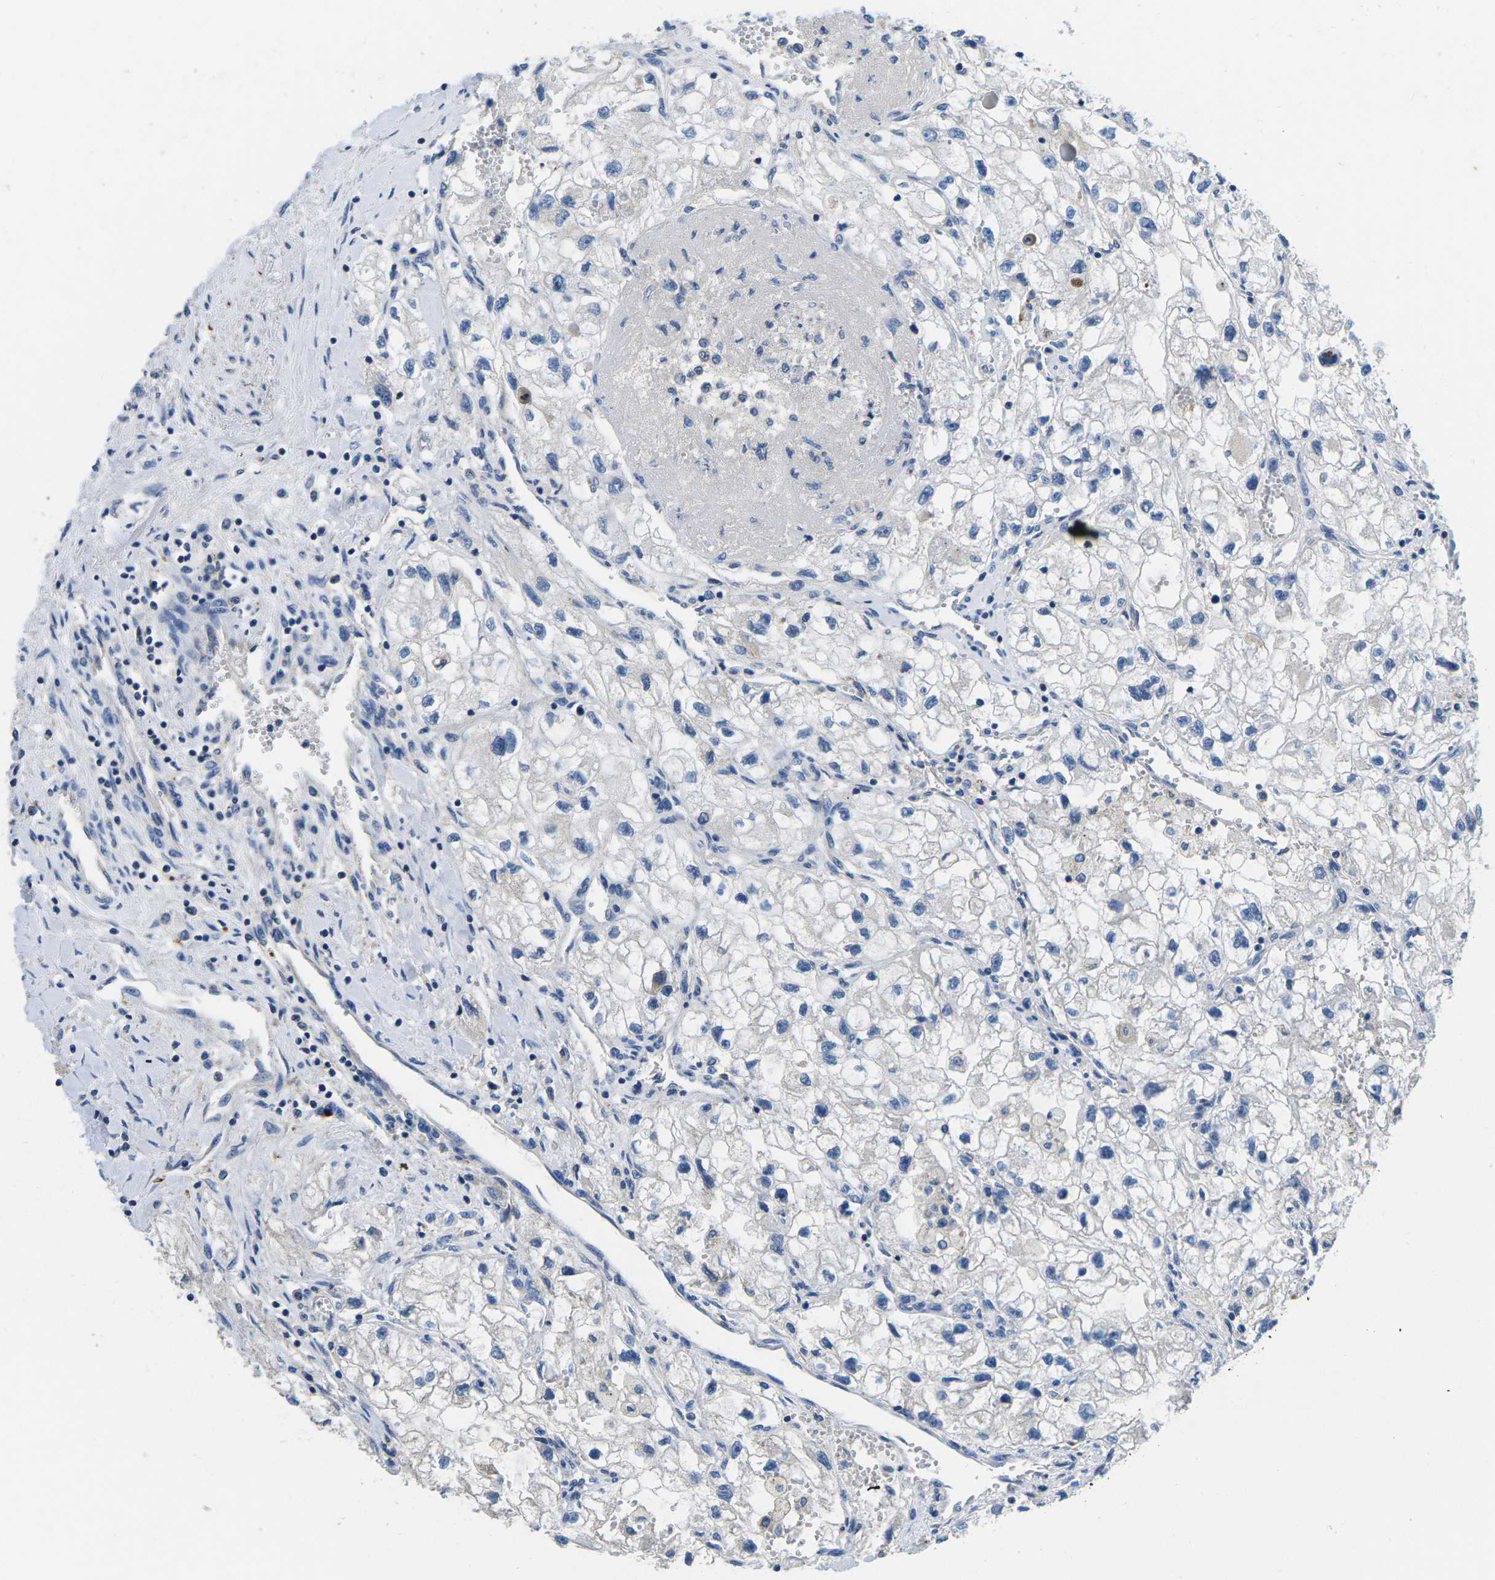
{"staining": {"intensity": "negative", "quantity": "none", "location": "none"}, "tissue": "renal cancer", "cell_type": "Tumor cells", "image_type": "cancer", "snomed": [{"axis": "morphology", "description": "Adenocarcinoma, NOS"}, {"axis": "topography", "description": "Kidney"}], "caption": "There is no significant expression in tumor cells of adenocarcinoma (renal).", "gene": "PDCD6IP", "patient": {"sex": "female", "age": 70}}